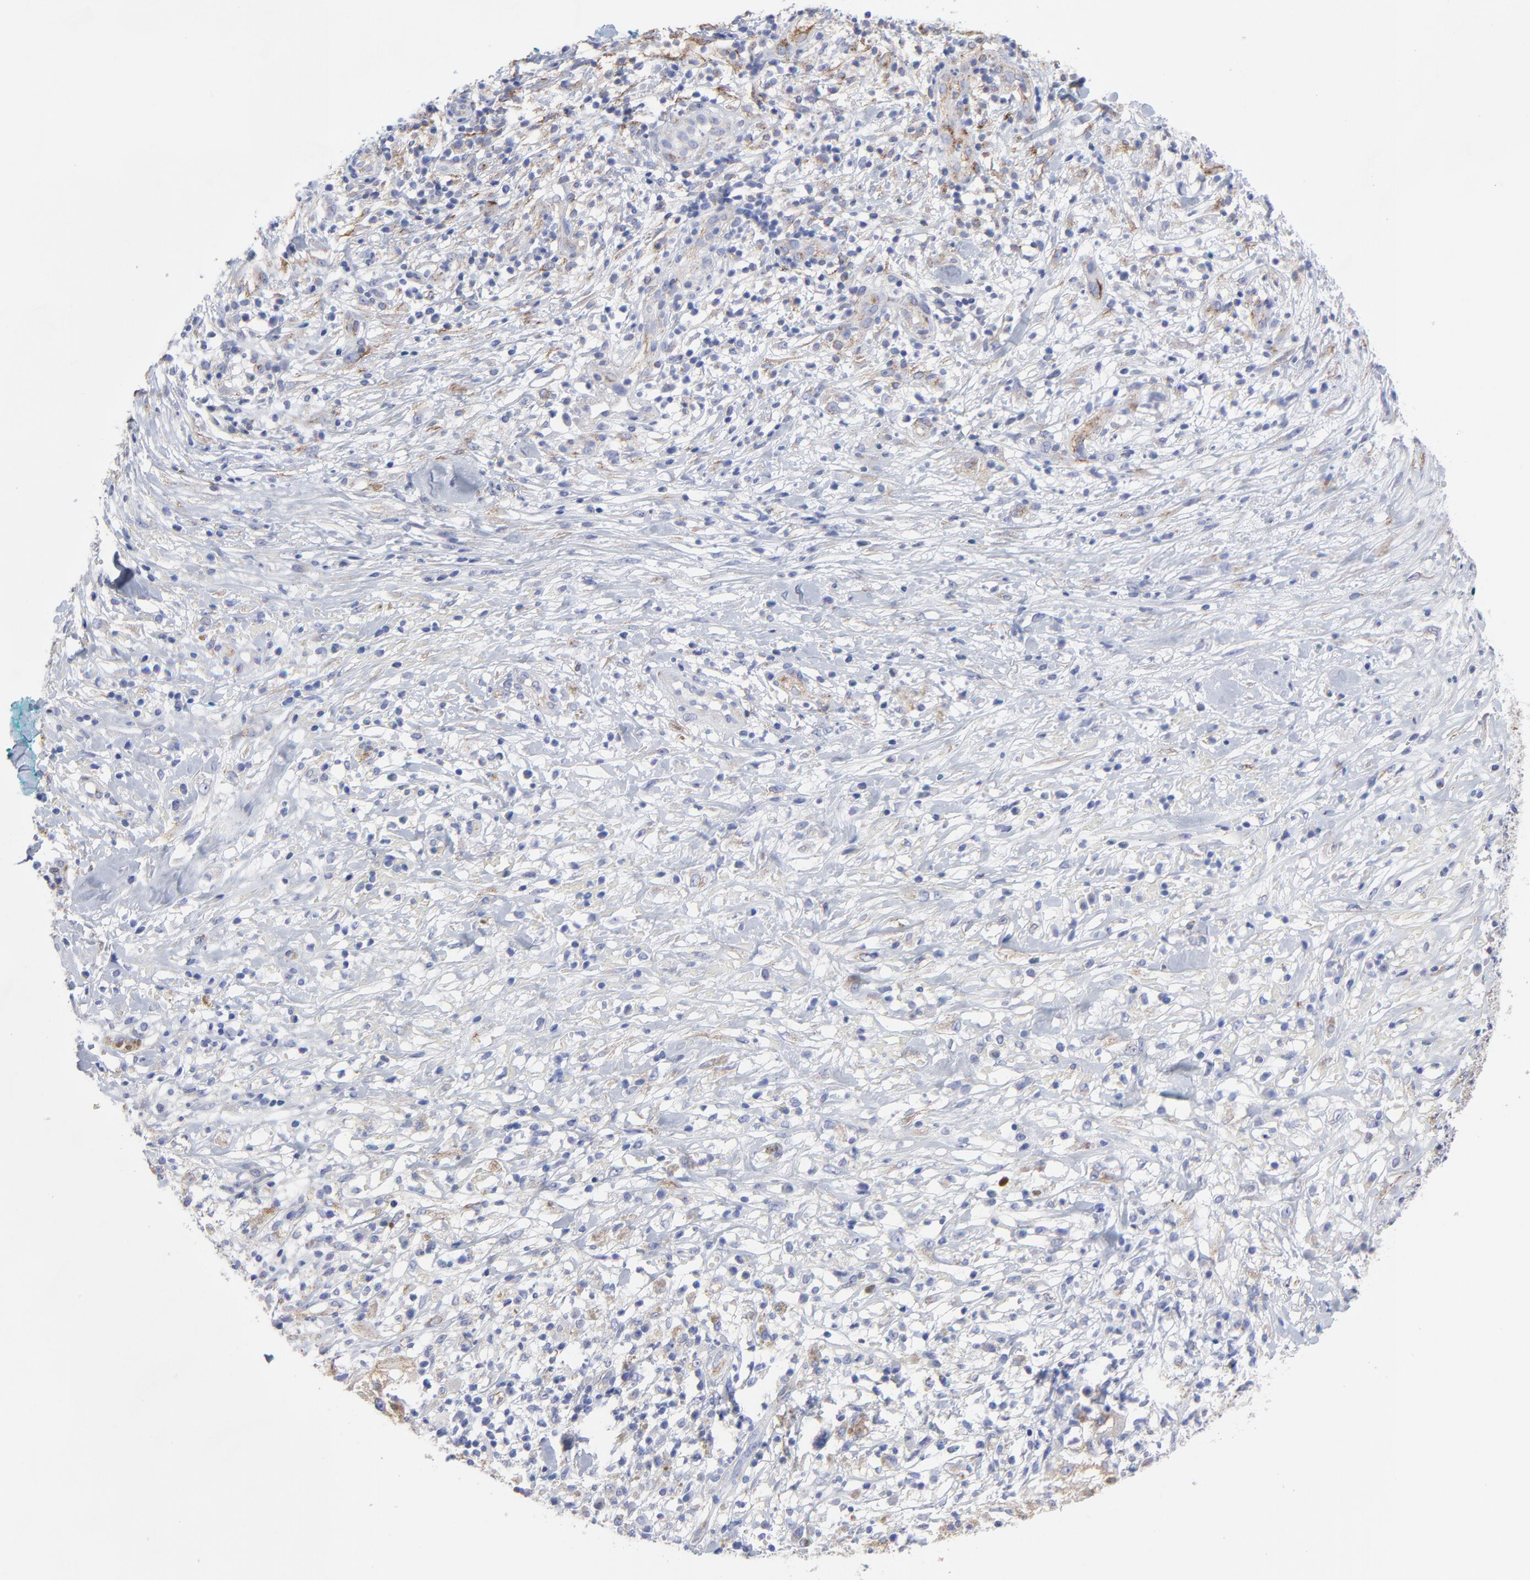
{"staining": {"intensity": "moderate", "quantity": ">75%", "location": "cytoplasmic/membranous"}, "tissue": "melanoma", "cell_type": "Tumor cells", "image_type": "cancer", "snomed": [{"axis": "morphology", "description": "Necrosis, NOS"}, {"axis": "morphology", "description": "Malignant melanoma, NOS"}, {"axis": "topography", "description": "Skin"}], "caption": "This image reveals immunohistochemistry (IHC) staining of human malignant melanoma, with medium moderate cytoplasmic/membranous staining in approximately >75% of tumor cells.", "gene": "CNTN3", "patient": {"sex": "female", "age": 87}}